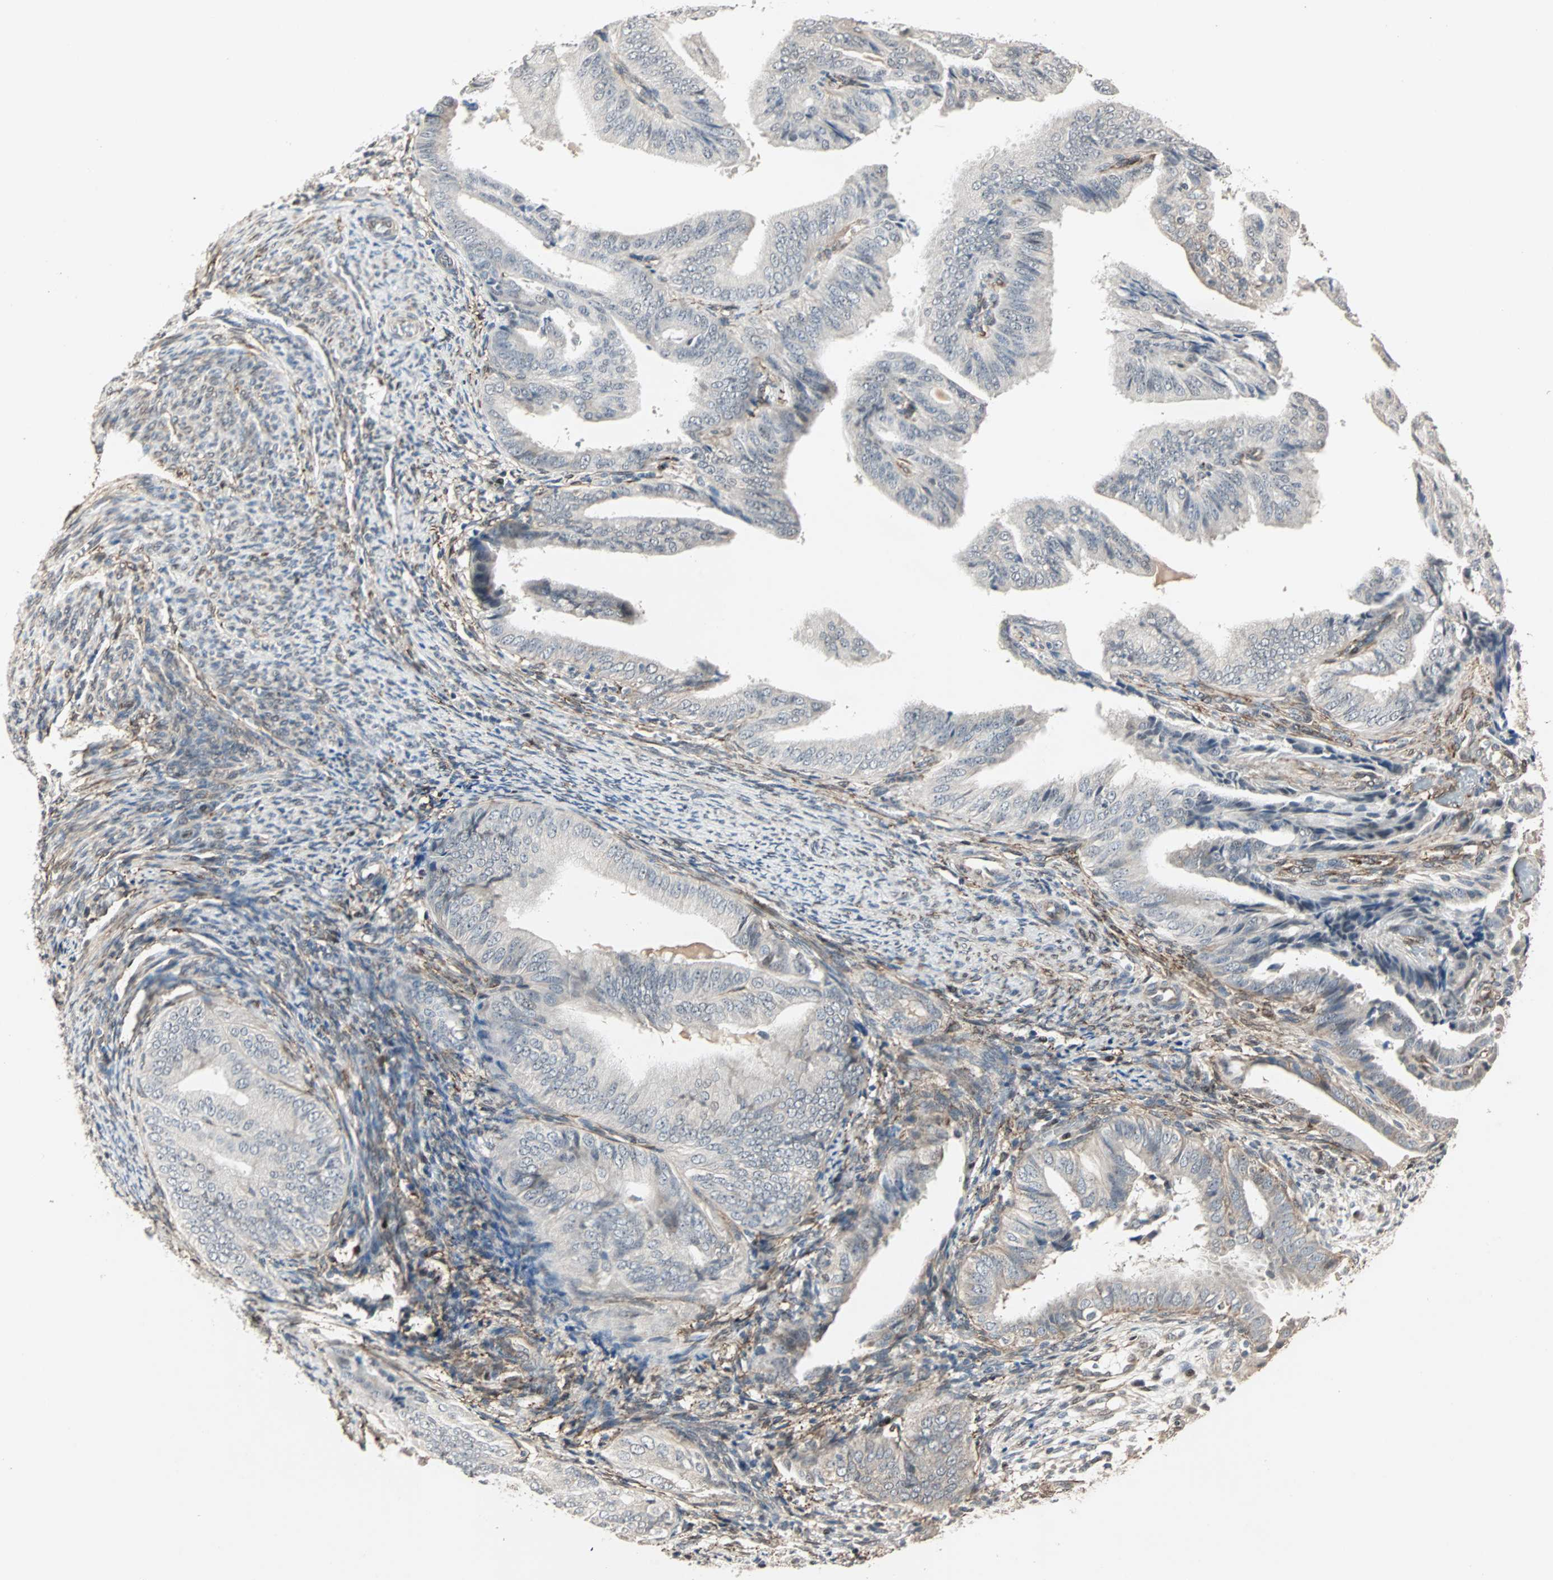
{"staining": {"intensity": "weak", "quantity": "<25%", "location": "cytoplasmic/membranous"}, "tissue": "endometrial cancer", "cell_type": "Tumor cells", "image_type": "cancer", "snomed": [{"axis": "morphology", "description": "Adenocarcinoma, NOS"}, {"axis": "topography", "description": "Endometrium"}], "caption": "This is an immunohistochemistry (IHC) photomicrograph of endometrial cancer. There is no staining in tumor cells.", "gene": "TRPV4", "patient": {"sex": "female", "age": 58}}